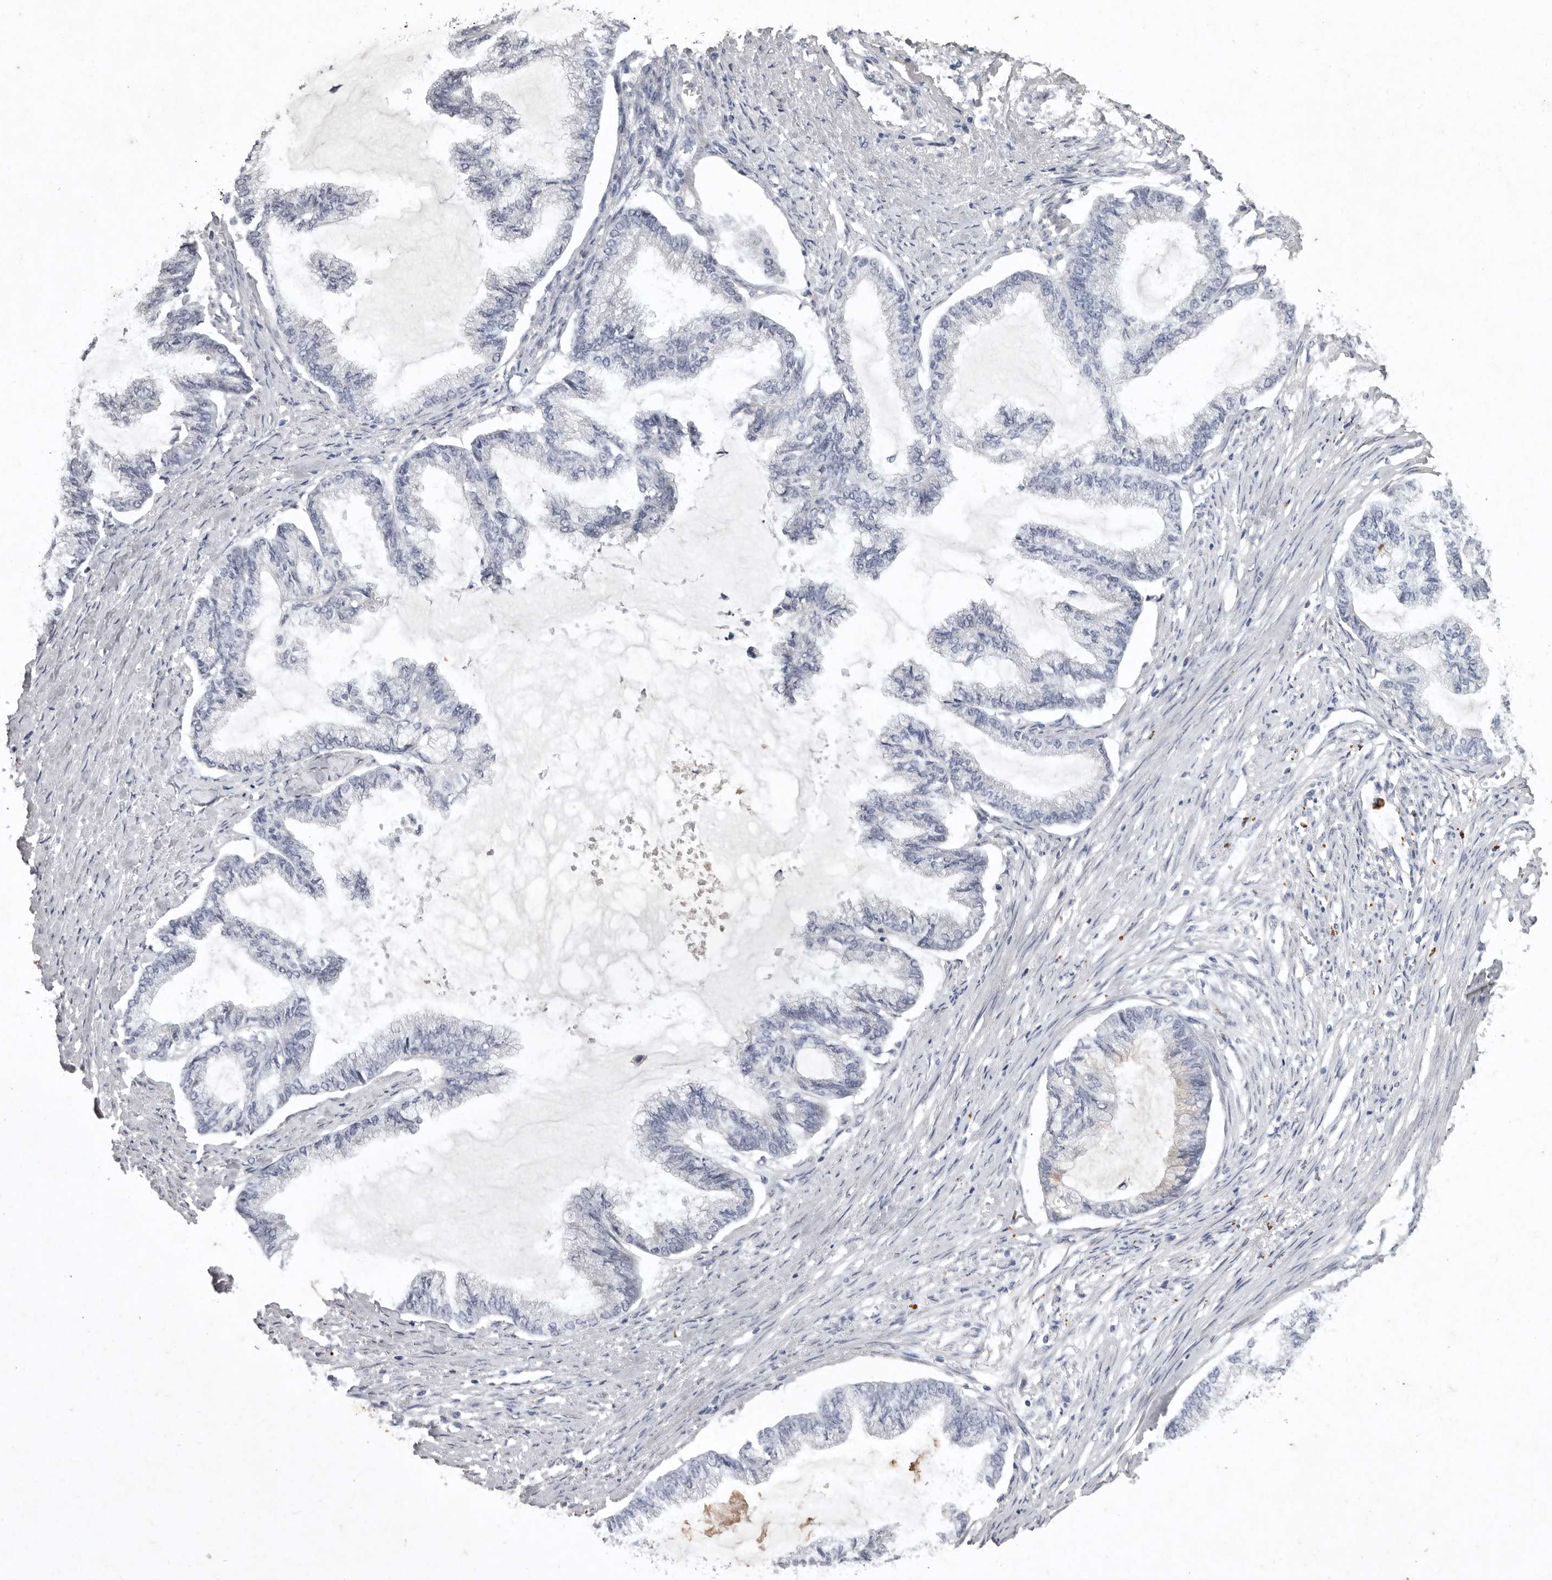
{"staining": {"intensity": "negative", "quantity": "none", "location": "none"}, "tissue": "endometrial cancer", "cell_type": "Tumor cells", "image_type": "cancer", "snomed": [{"axis": "morphology", "description": "Adenocarcinoma, NOS"}, {"axis": "topography", "description": "Endometrium"}], "caption": "An immunohistochemistry photomicrograph of endometrial adenocarcinoma is shown. There is no staining in tumor cells of endometrial adenocarcinoma. Brightfield microscopy of IHC stained with DAB (brown) and hematoxylin (blue), captured at high magnification.", "gene": "NKAIN4", "patient": {"sex": "female", "age": 86}}